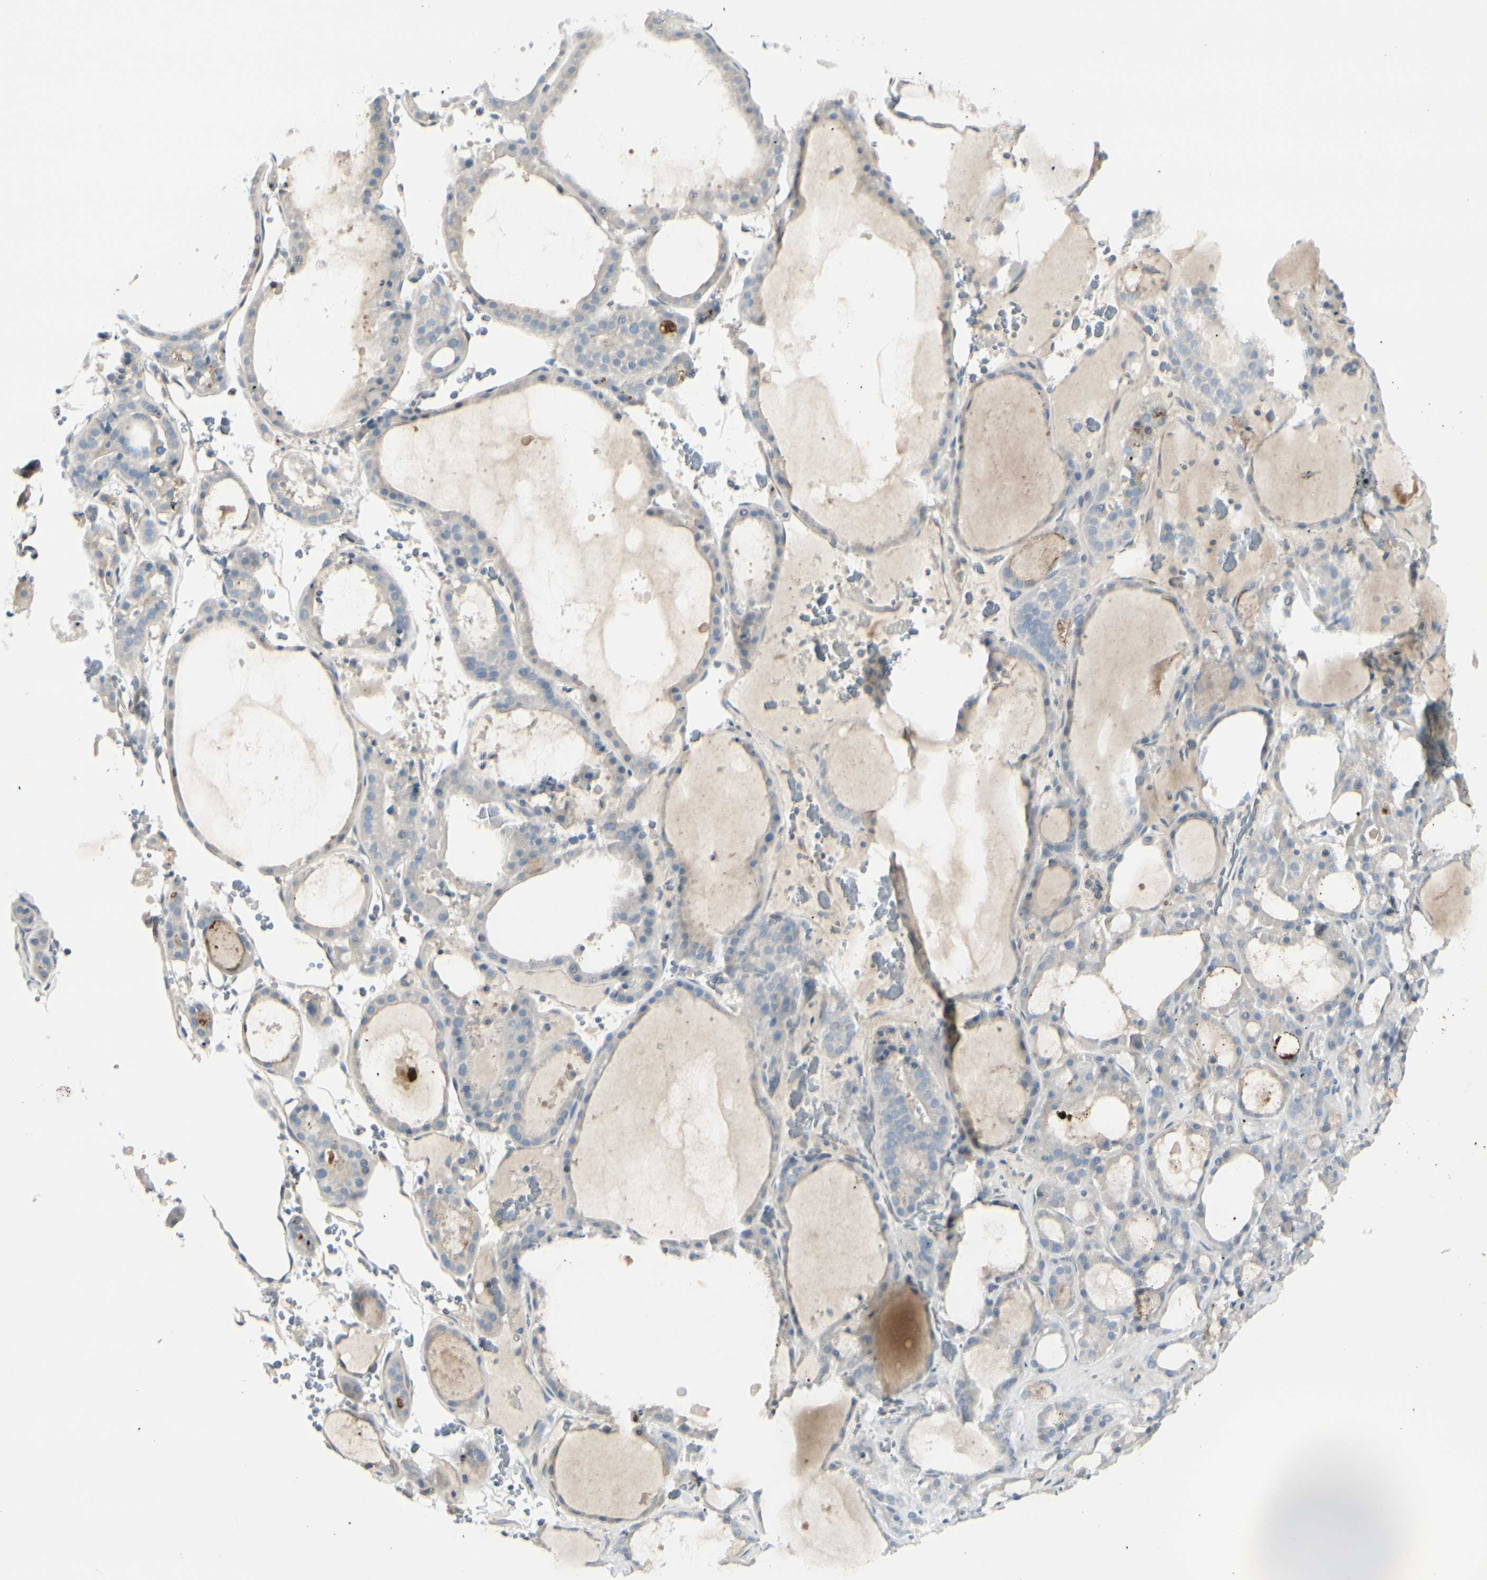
{"staining": {"intensity": "weak", "quantity": "<25%", "location": "cytoplasmic/membranous"}, "tissue": "thyroid gland", "cell_type": "Glandular cells", "image_type": "normal", "snomed": [{"axis": "morphology", "description": "Normal tissue, NOS"}, {"axis": "morphology", "description": "Carcinoma, NOS"}, {"axis": "topography", "description": "Thyroid gland"}], "caption": "A histopathology image of thyroid gland stained for a protein displays no brown staining in glandular cells. (Immunohistochemistry, brightfield microscopy, high magnification).", "gene": "CACNA2D1", "patient": {"sex": "female", "age": 86}}